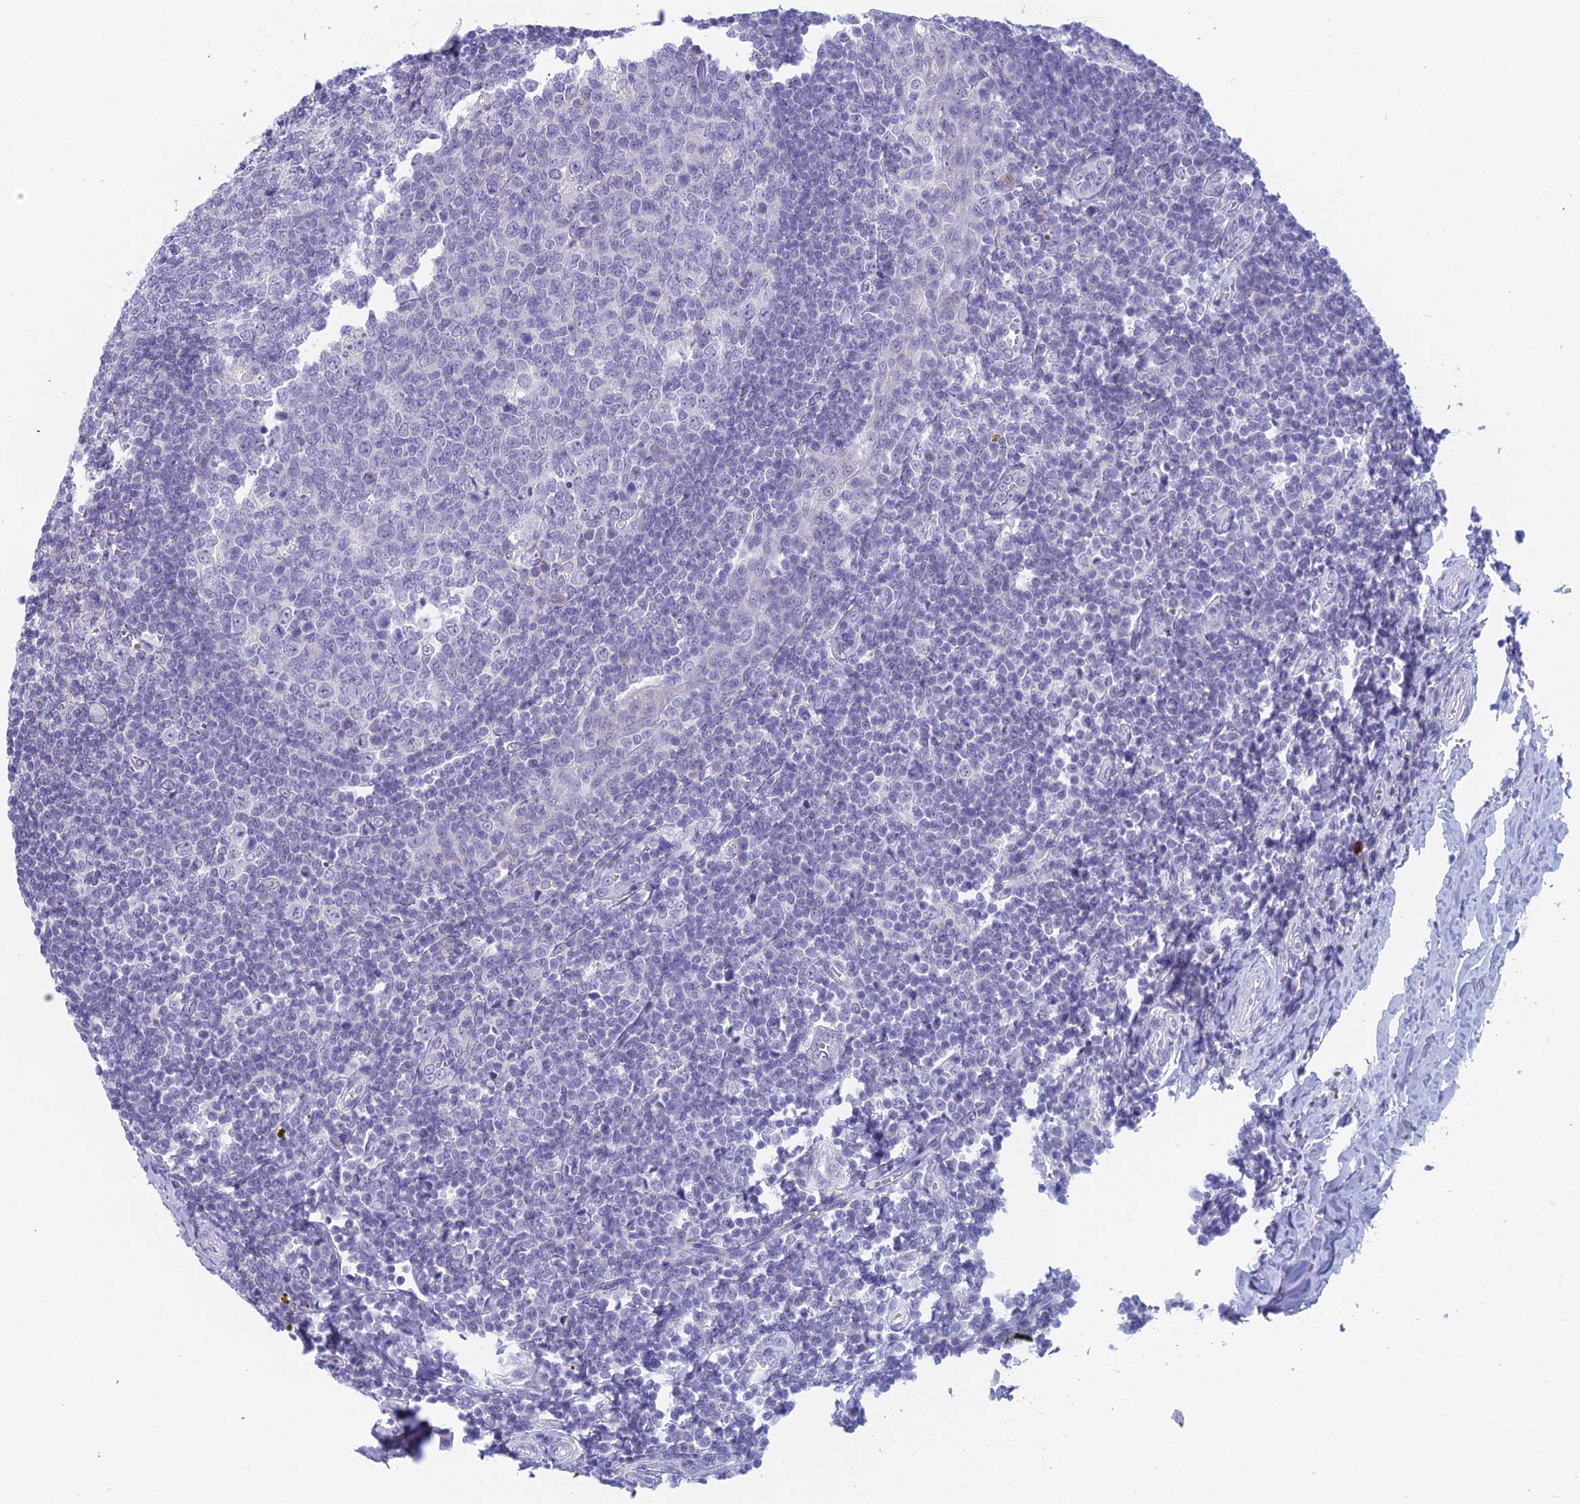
{"staining": {"intensity": "negative", "quantity": "none", "location": "none"}, "tissue": "tonsil", "cell_type": "Germinal center cells", "image_type": "normal", "snomed": [{"axis": "morphology", "description": "Normal tissue, NOS"}, {"axis": "topography", "description": "Tonsil"}], "caption": "Tonsil stained for a protein using IHC demonstrates no positivity germinal center cells.", "gene": "TMEM161B", "patient": {"sex": "male", "age": 27}}